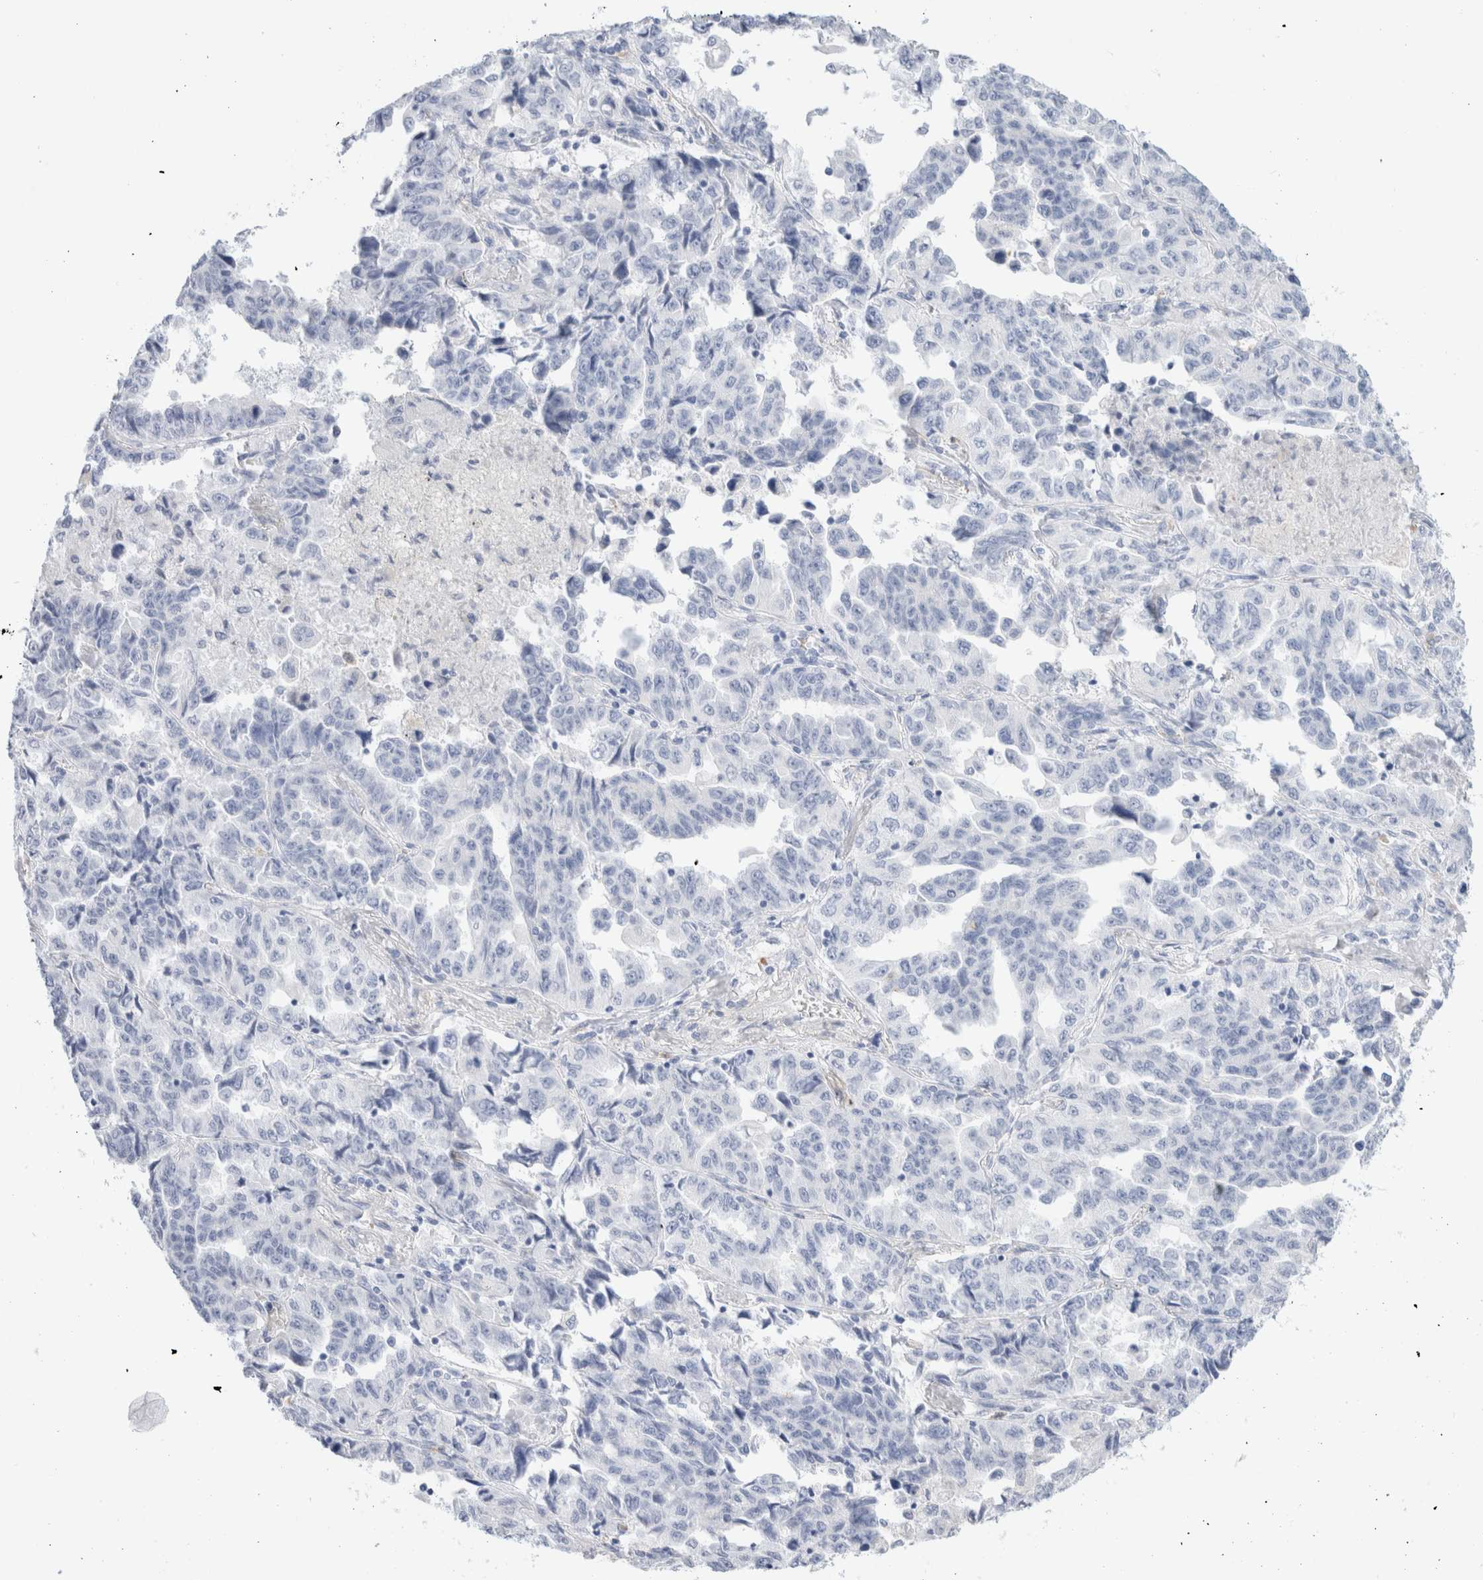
{"staining": {"intensity": "negative", "quantity": "none", "location": "none"}, "tissue": "lung cancer", "cell_type": "Tumor cells", "image_type": "cancer", "snomed": [{"axis": "morphology", "description": "Adenocarcinoma, NOS"}, {"axis": "topography", "description": "Lung"}], "caption": "The image shows no significant staining in tumor cells of lung cancer. The staining is performed using DAB brown chromogen with nuclei counter-stained in using hematoxylin.", "gene": "ARG1", "patient": {"sex": "female", "age": 51}}